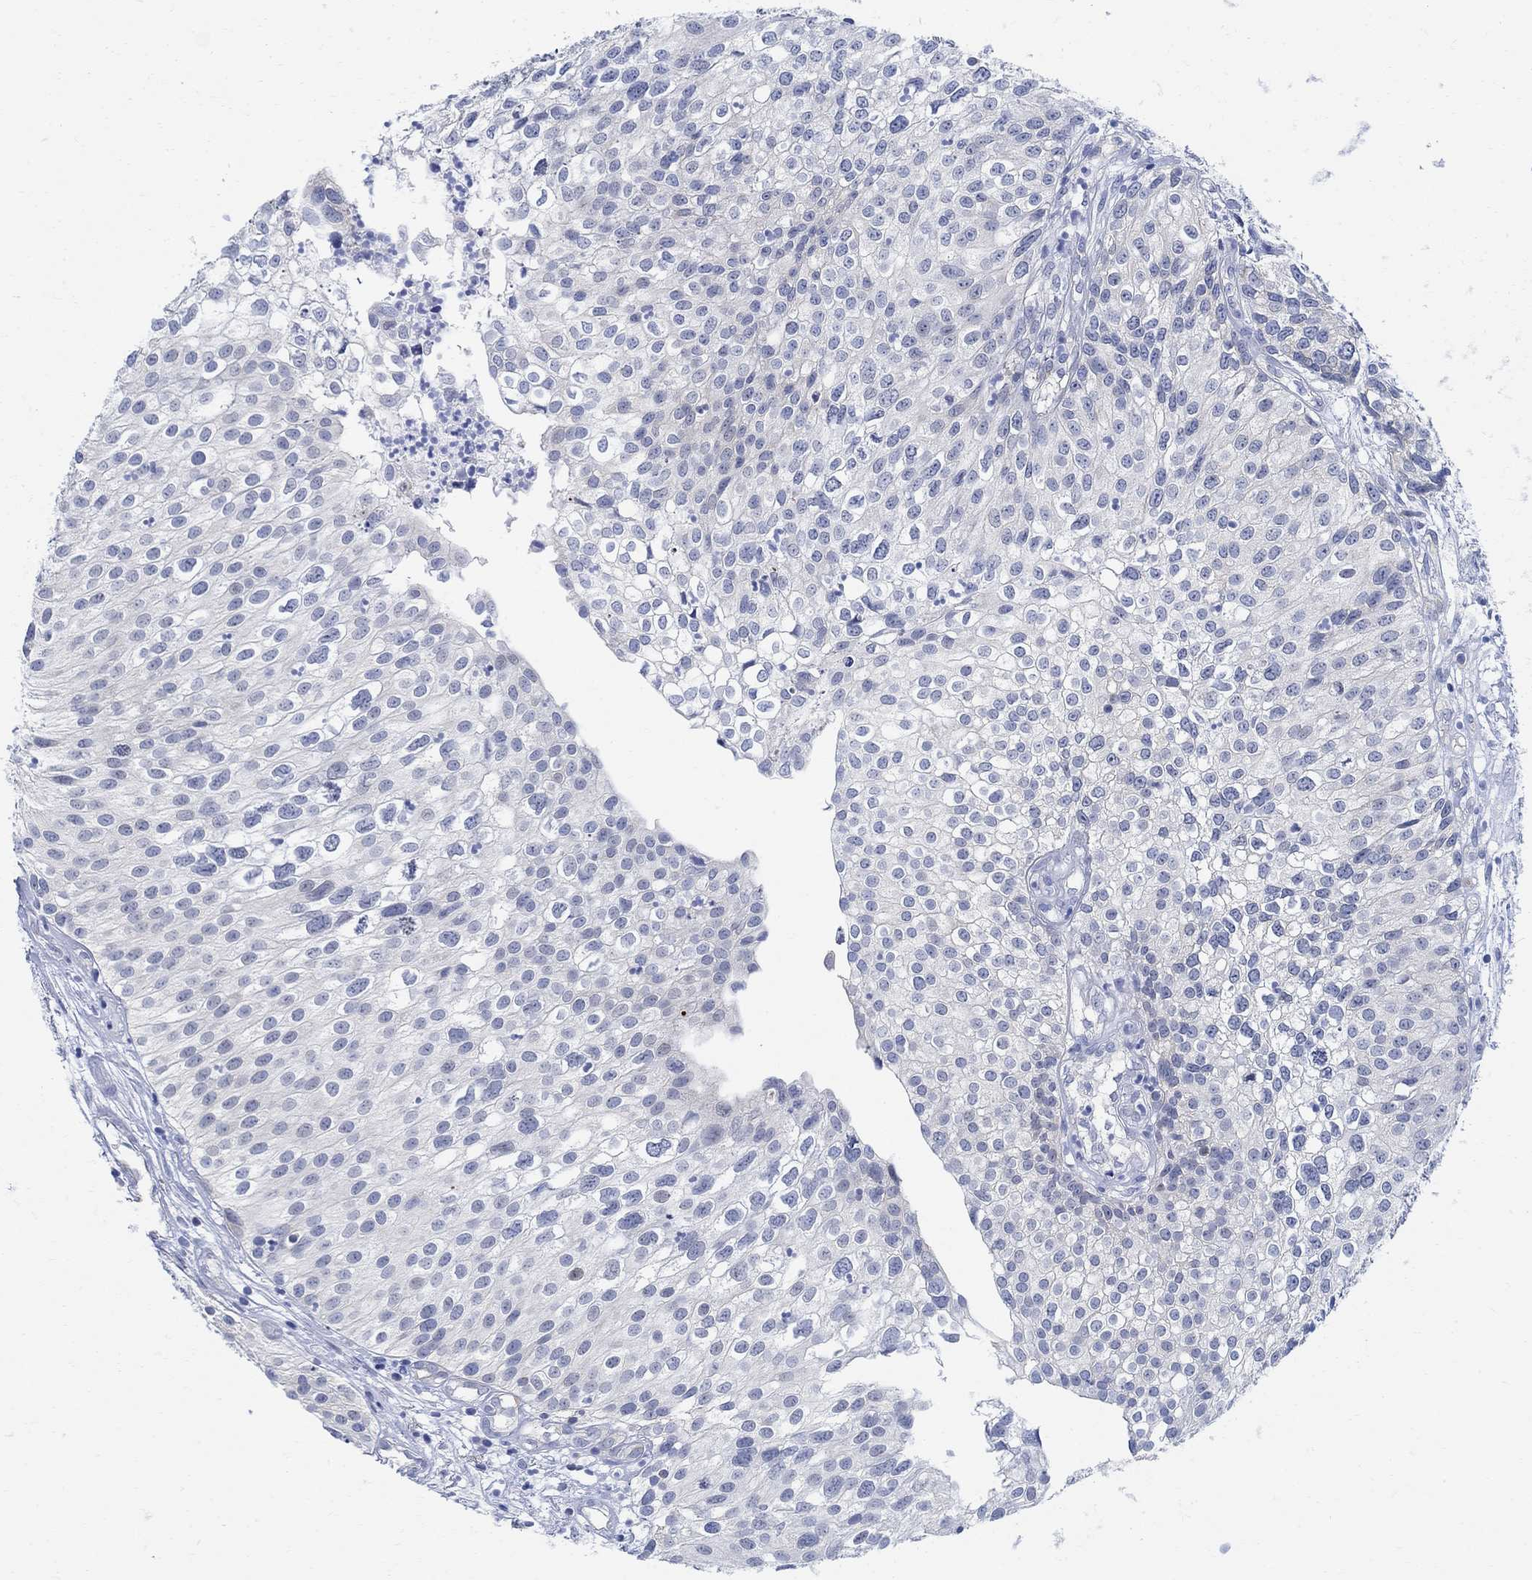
{"staining": {"intensity": "negative", "quantity": "none", "location": "none"}, "tissue": "urothelial cancer", "cell_type": "Tumor cells", "image_type": "cancer", "snomed": [{"axis": "morphology", "description": "Urothelial carcinoma, High grade"}, {"axis": "topography", "description": "Urinary bladder"}], "caption": "Immunohistochemistry (IHC) histopathology image of neoplastic tissue: urothelial cancer stained with DAB reveals no significant protein staining in tumor cells.", "gene": "PHF21B", "patient": {"sex": "female", "age": 79}}